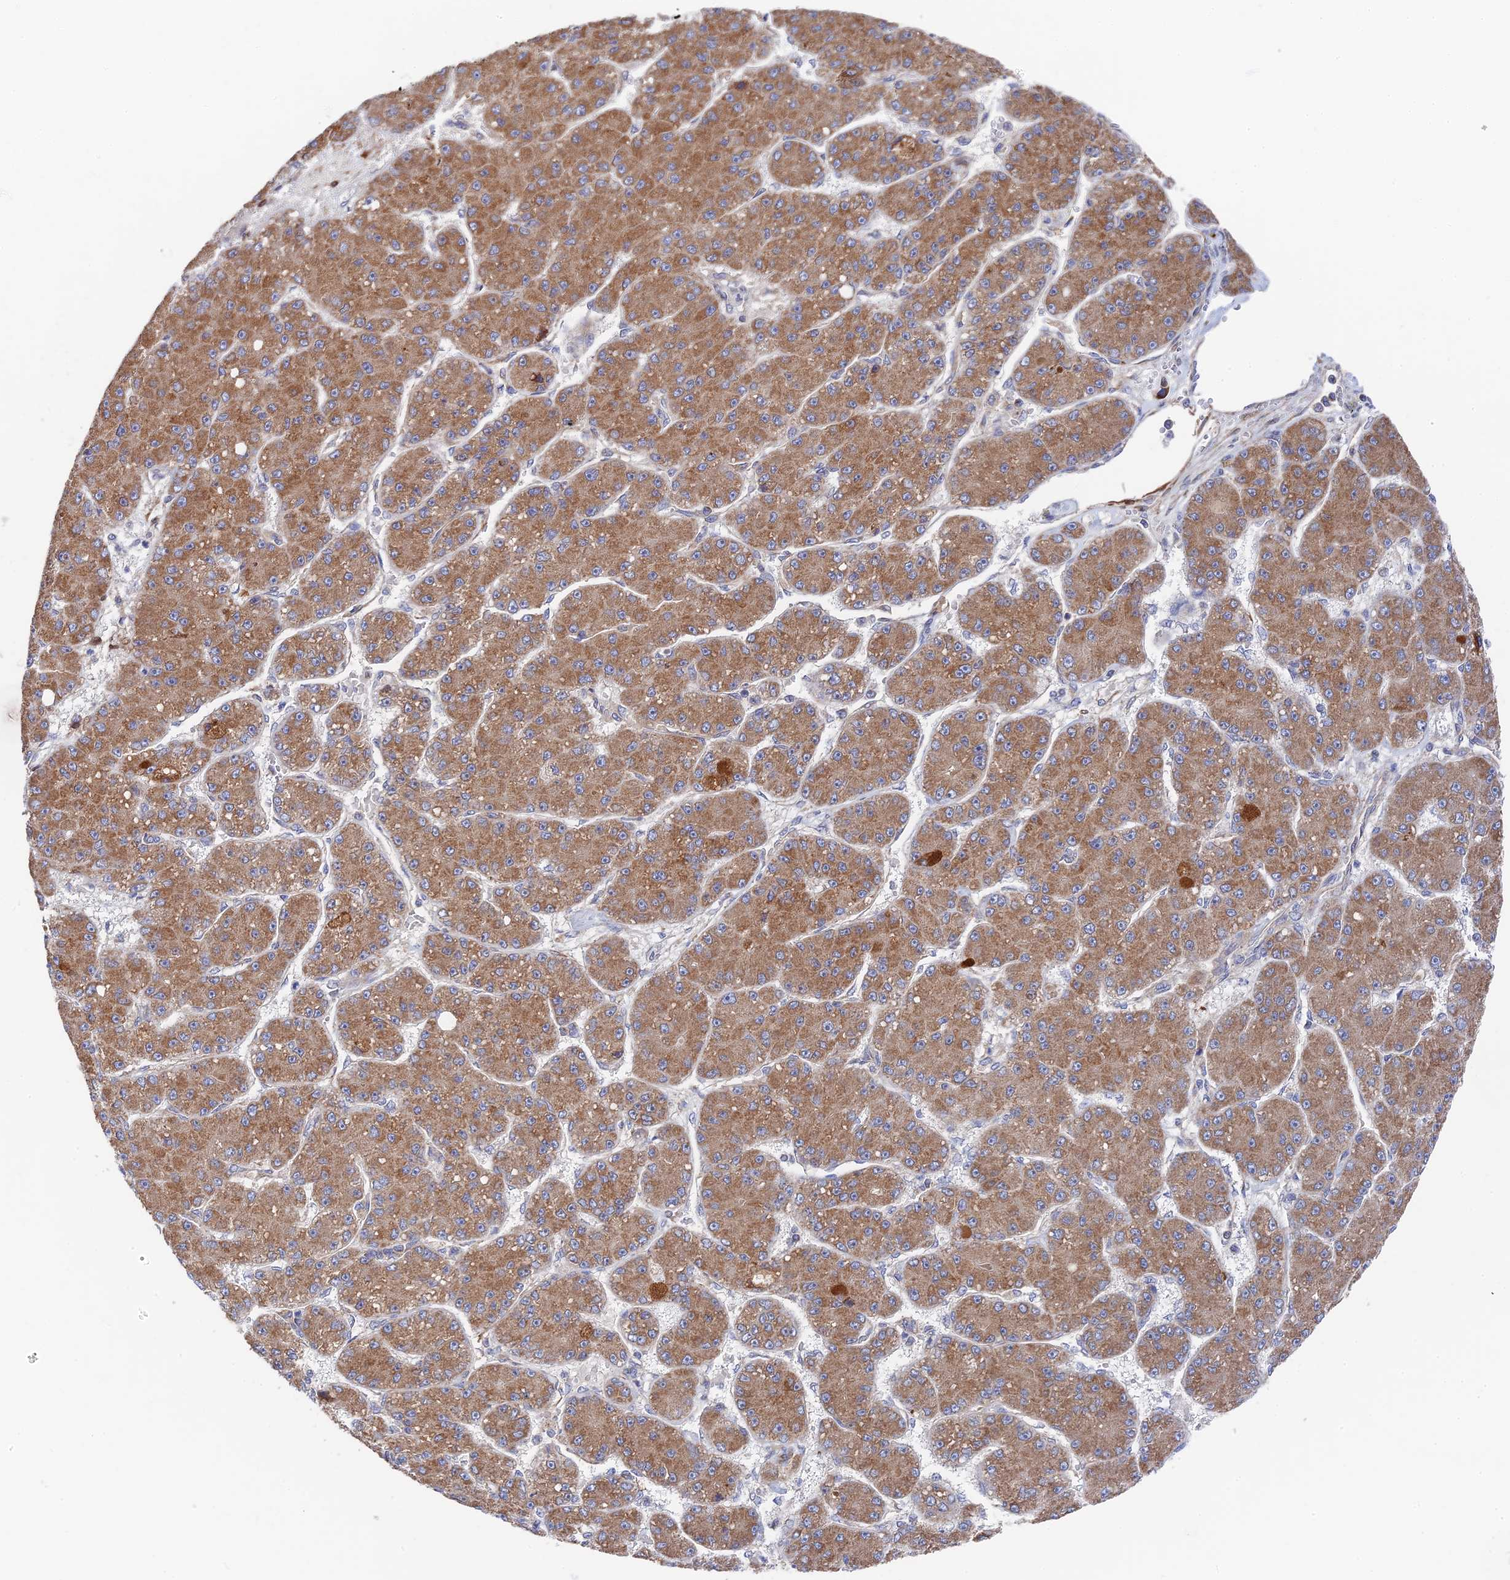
{"staining": {"intensity": "moderate", "quantity": ">75%", "location": "cytoplasmic/membranous"}, "tissue": "liver cancer", "cell_type": "Tumor cells", "image_type": "cancer", "snomed": [{"axis": "morphology", "description": "Carcinoma, Hepatocellular, NOS"}, {"axis": "topography", "description": "Liver"}], "caption": "An image showing moderate cytoplasmic/membranous expression in about >75% of tumor cells in liver cancer (hepatocellular carcinoma), as visualized by brown immunohistochemical staining.", "gene": "ZNF320", "patient": {"sex": "male", "age": 67}}